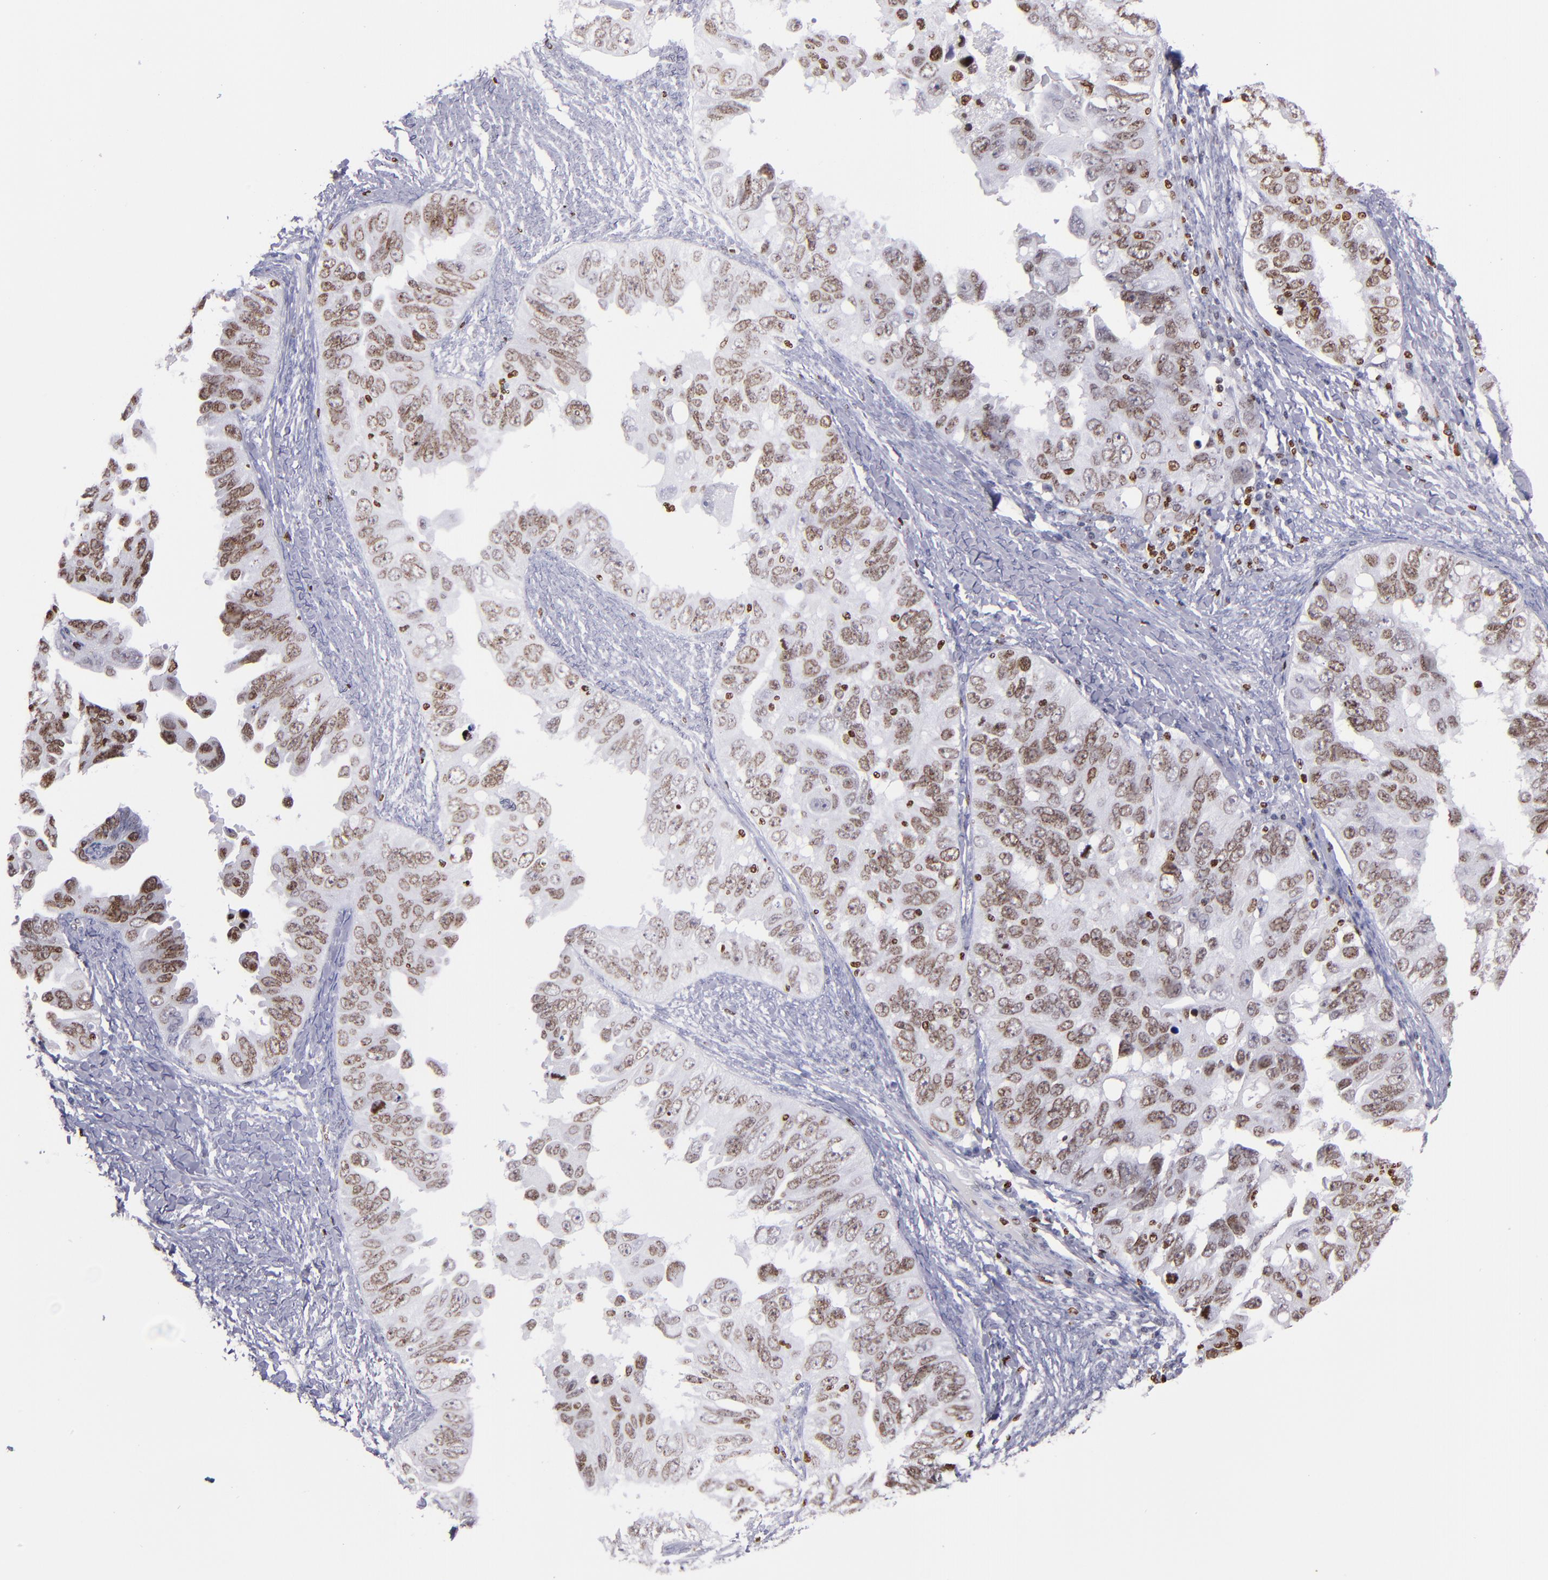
{"staining": {"intensity": "moderate", "quantity": ">75%", "location": "nuclear"}, "tissue": "ovarian cancer", "cell_type": "Tumor cells", "image_type": "cancer", "snomed": [{"axis": "morphology", "description": "Cystadenocarcinoma, serous, NOS"}, {"axis": "topography", "description": "Ovary"}], "caption": "Immunohistochemistry micrograph of human serous cystadenocarcinoma (ovarian) stained for a protein (brown), which exhibits medium levels of moderate nuclear expression in approximately >75% of tumor cells.", "gene": "CDKL5", "patient": {"sex": "female", "age": 82}}